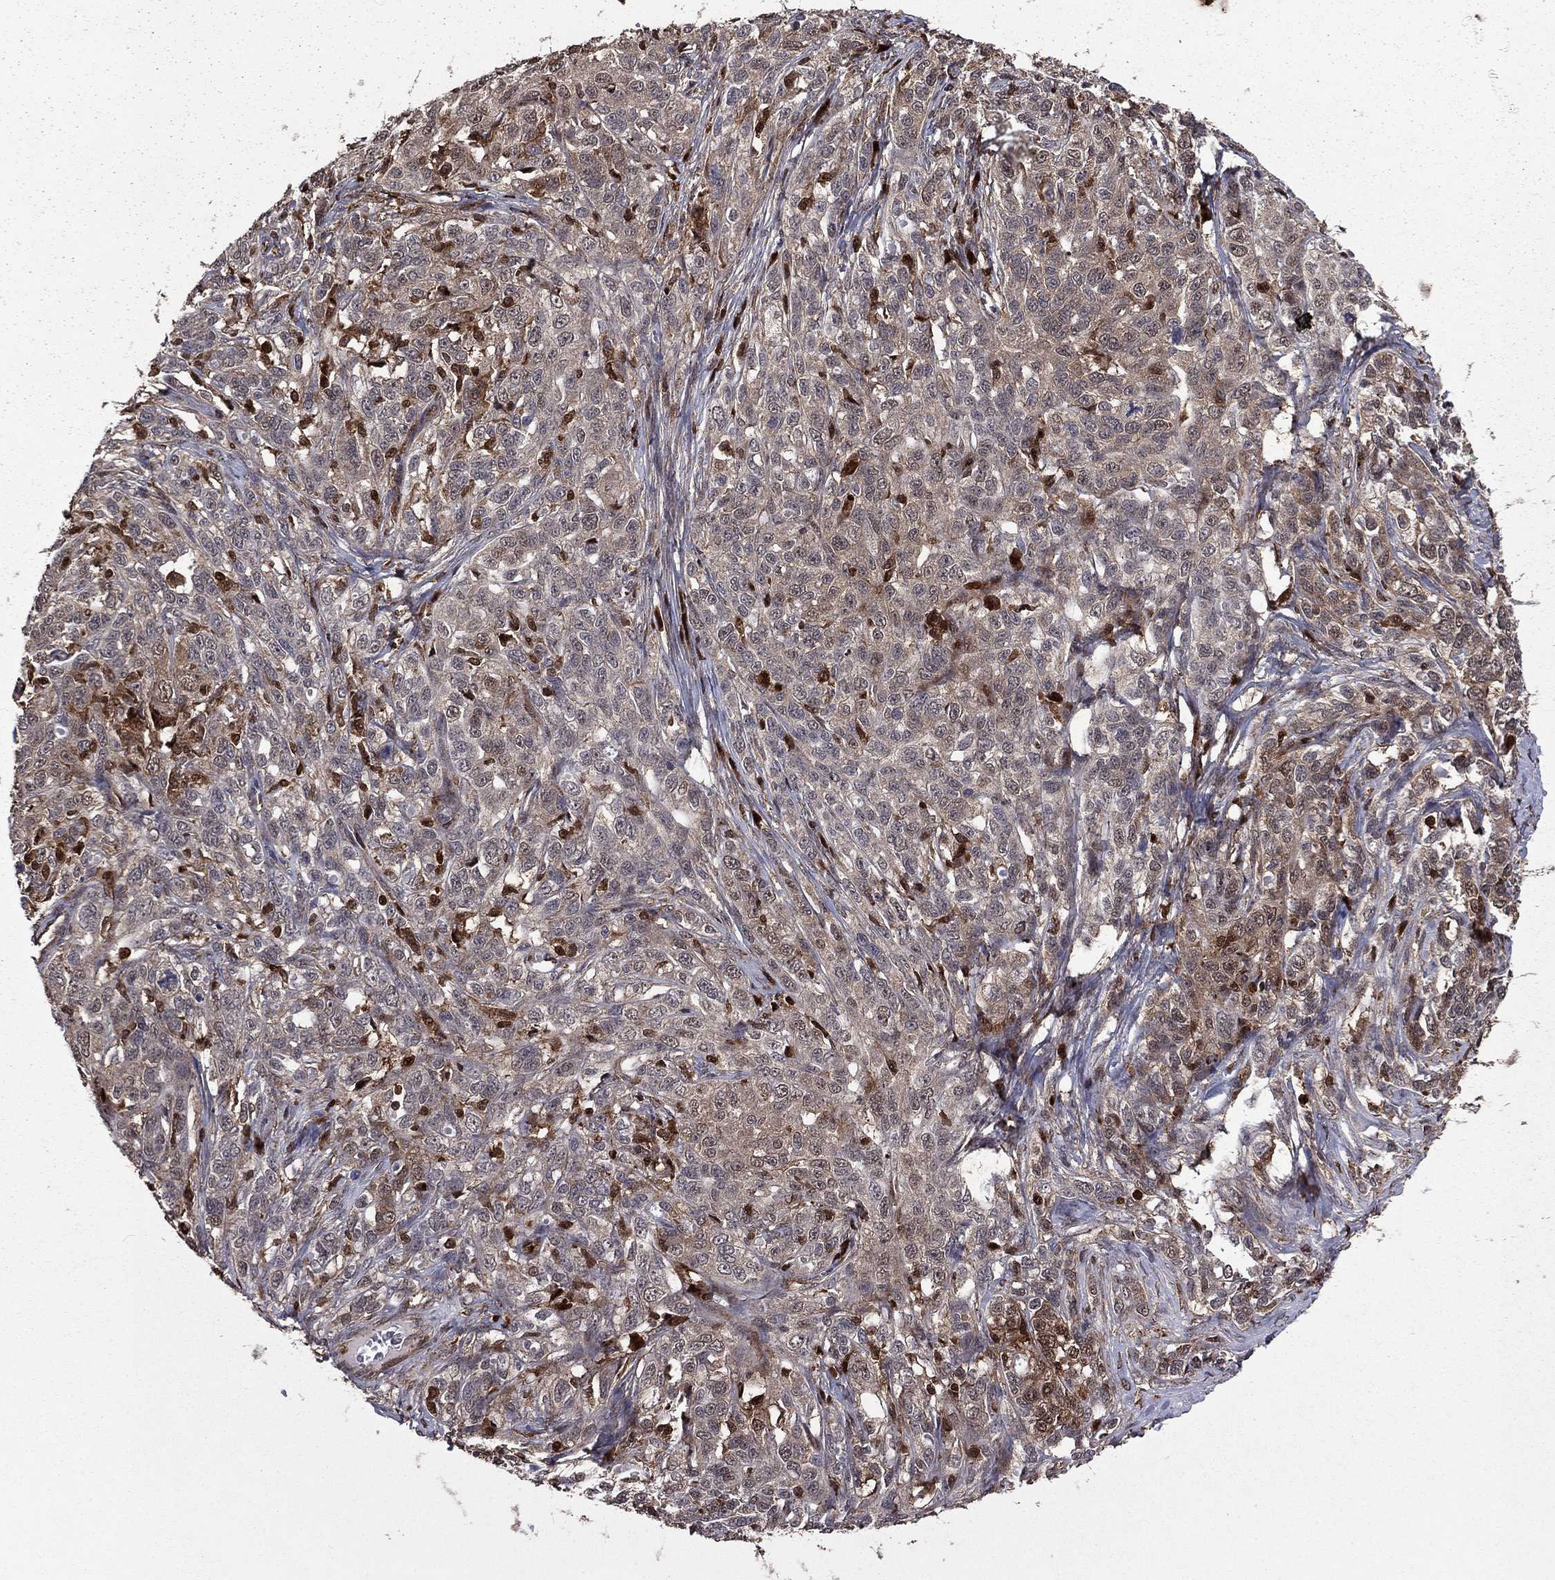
{"staining": {"intensity": "moderate", "quantity": "25%-75%", "location": "cytoplasmic/membranous"}, "tissue": "ovarian cancer", "cell_type": "Tumor cells", "image_type": "cancer", "snomed": [{"axis": "morphology", "description": "Cystadenocarcinoma, serous, NOS"}, {"axis": "topography", "description": "Ovary"}], "caption": "Moderate cytoplasmic/membranous protein positivity is present in approximately 25%-75% of tumor cells in ovarian cancer (serous cystadenocarcinoma).", "gene": "APPBP2", "patient": {"sex": "female", "age": 71}}